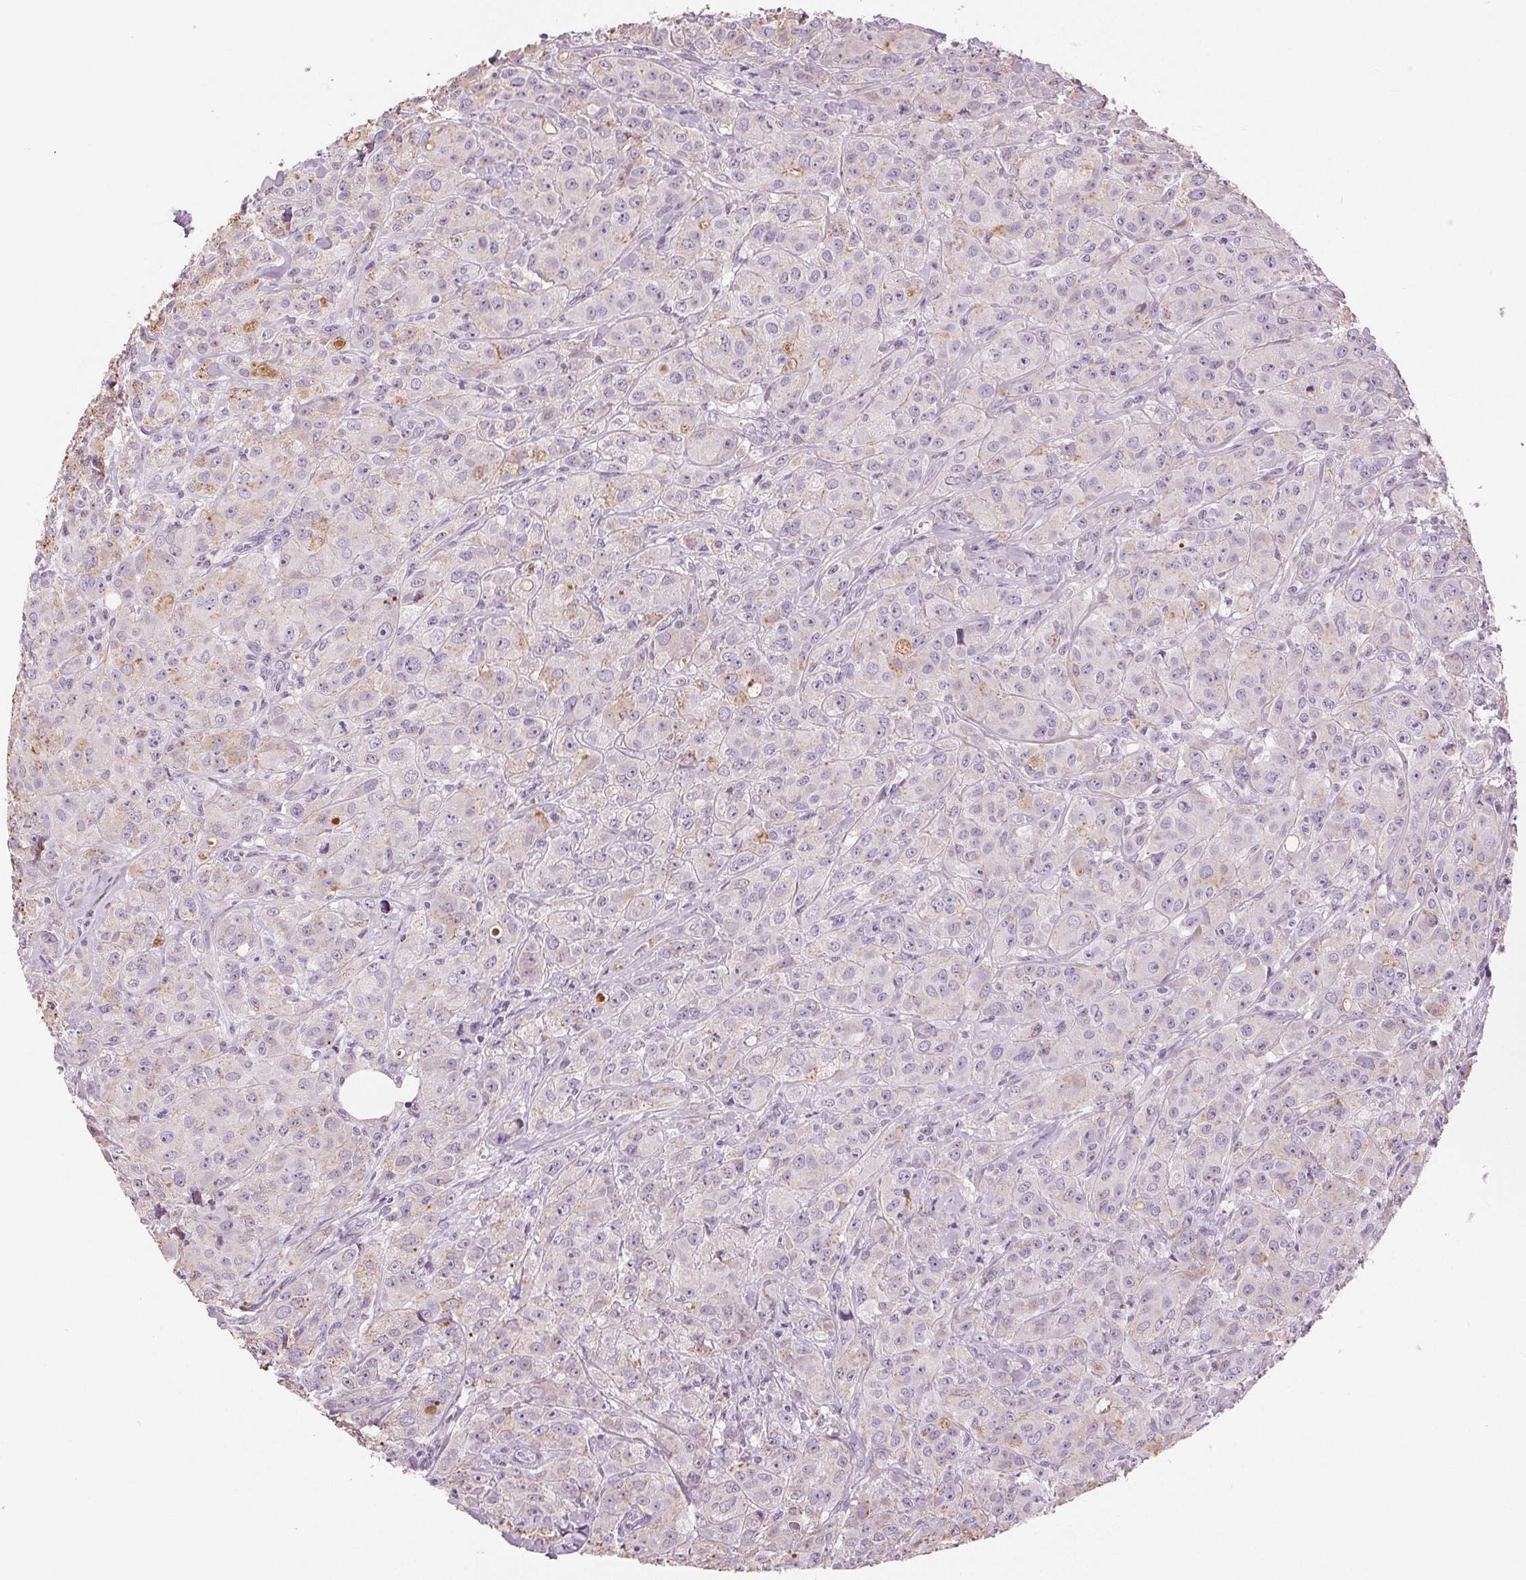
{"staining": {"intensity": "weak", "quantity": "<25%", "location": "cytoplasmic/membranous"}, "tissue": "breast cancer", "cell_type": "Tumor cells", "image_type": "cancer", "snomed": [{"axis": "morphology", "description": "Duct carcinoma"}, {"axis": "topography", "description": "Breast"}], "caption": "This is an immunohistochemistry (IHC) image of breast cancer (invasive ductal carcinoma). There is no positivity in tumor cells.", "gene": "MISP", "patient": {"sex": "female", "age": 43}}